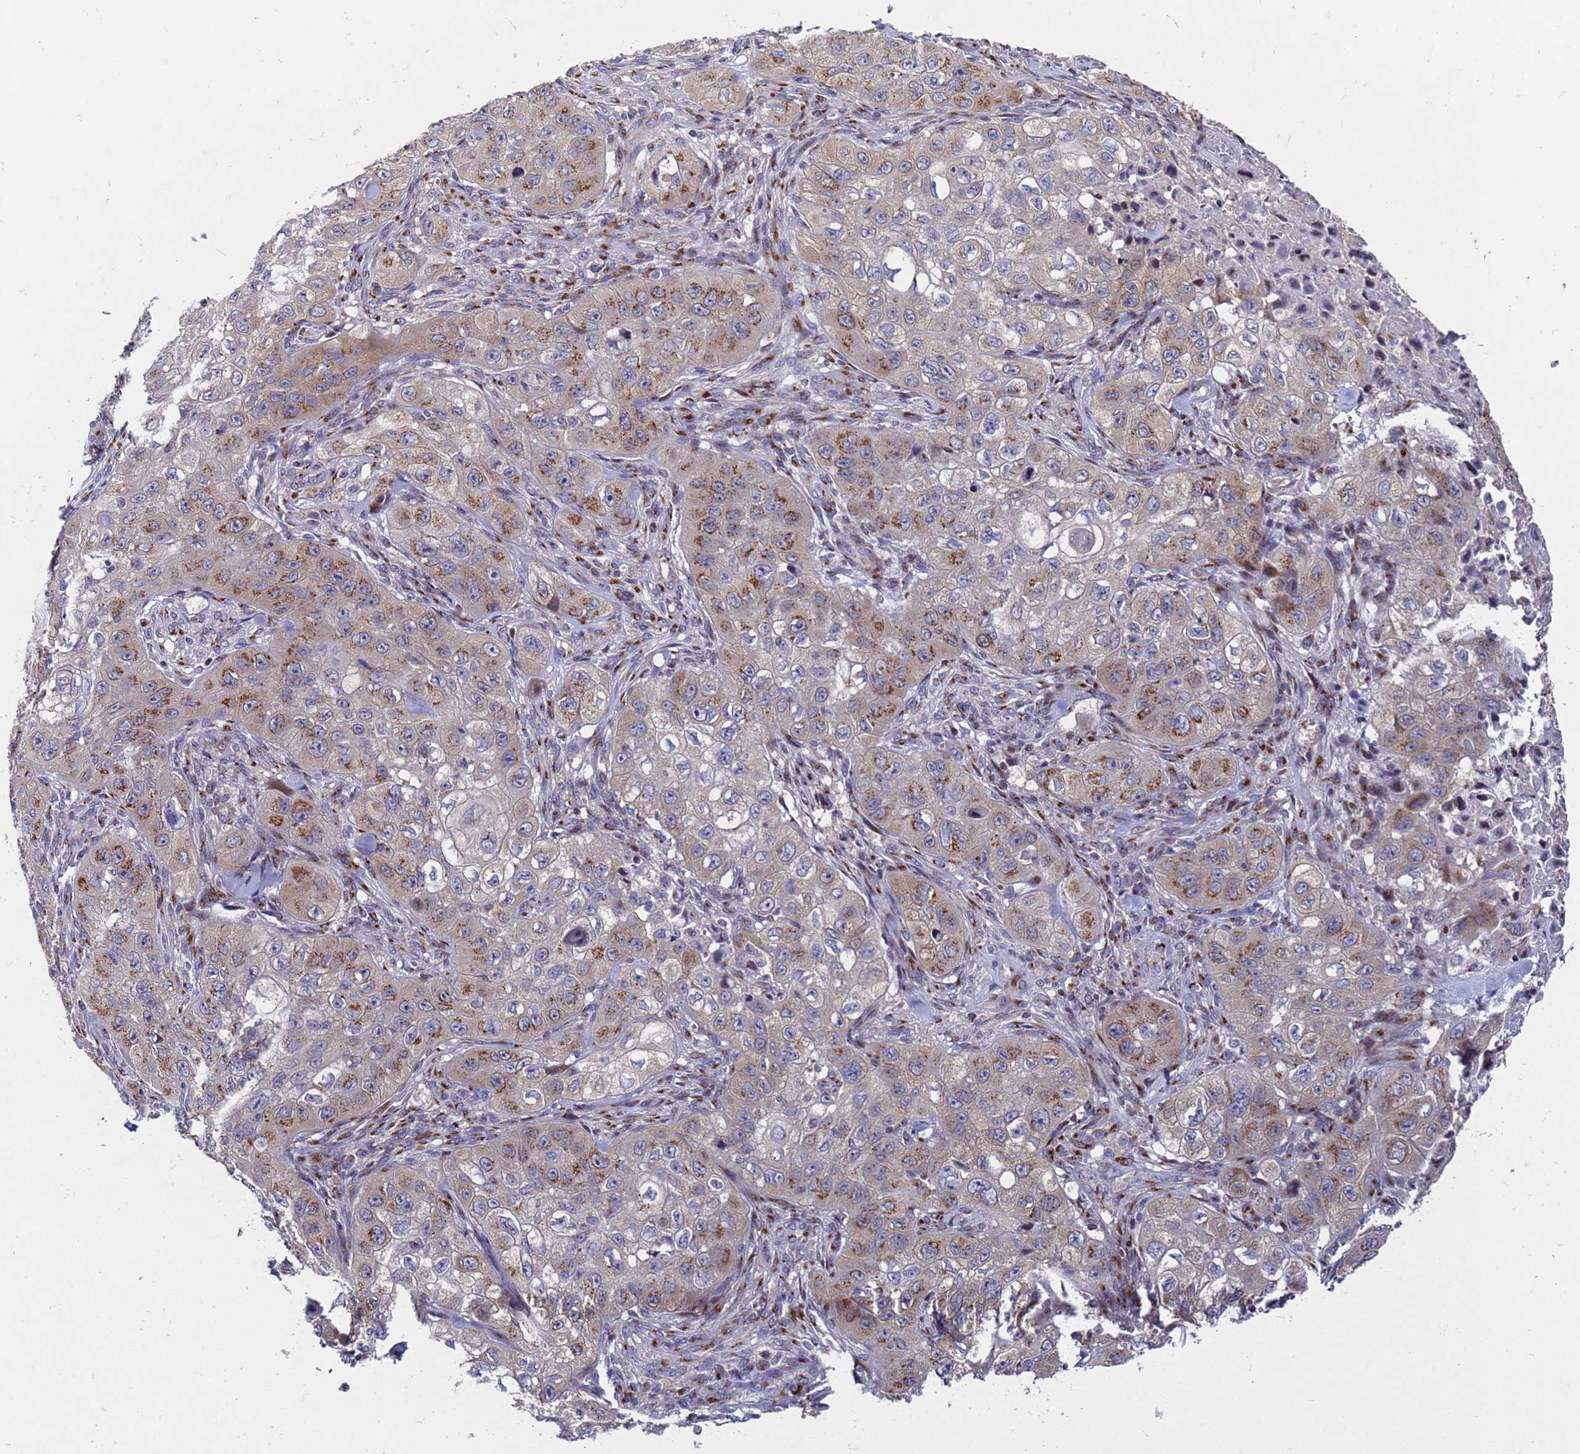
{"staining": {"intensity": "moderate", "quantity": ">75%", "location": "cytoplasmic/membranous"}, "tissue": "skin cancer", "cell_type": "Tumor cells", "image_type": "cancer", "snomed": [{"axis": "morphology", "description": "Squamous cell carcinoma, NOS"}, {"axis": "topography", "description": "Skin"}, {"axis": "topography", "description": "Subcutis"}], "caption": "DAB immunohistochemical staining of squamous cell carcinoma (skin) shows moderate cytoplasmic/membranous protein expression in approximately >75% of tumor cells.", "gene": "NSUN6", "patient": {"sex": "male", "age": 73}}